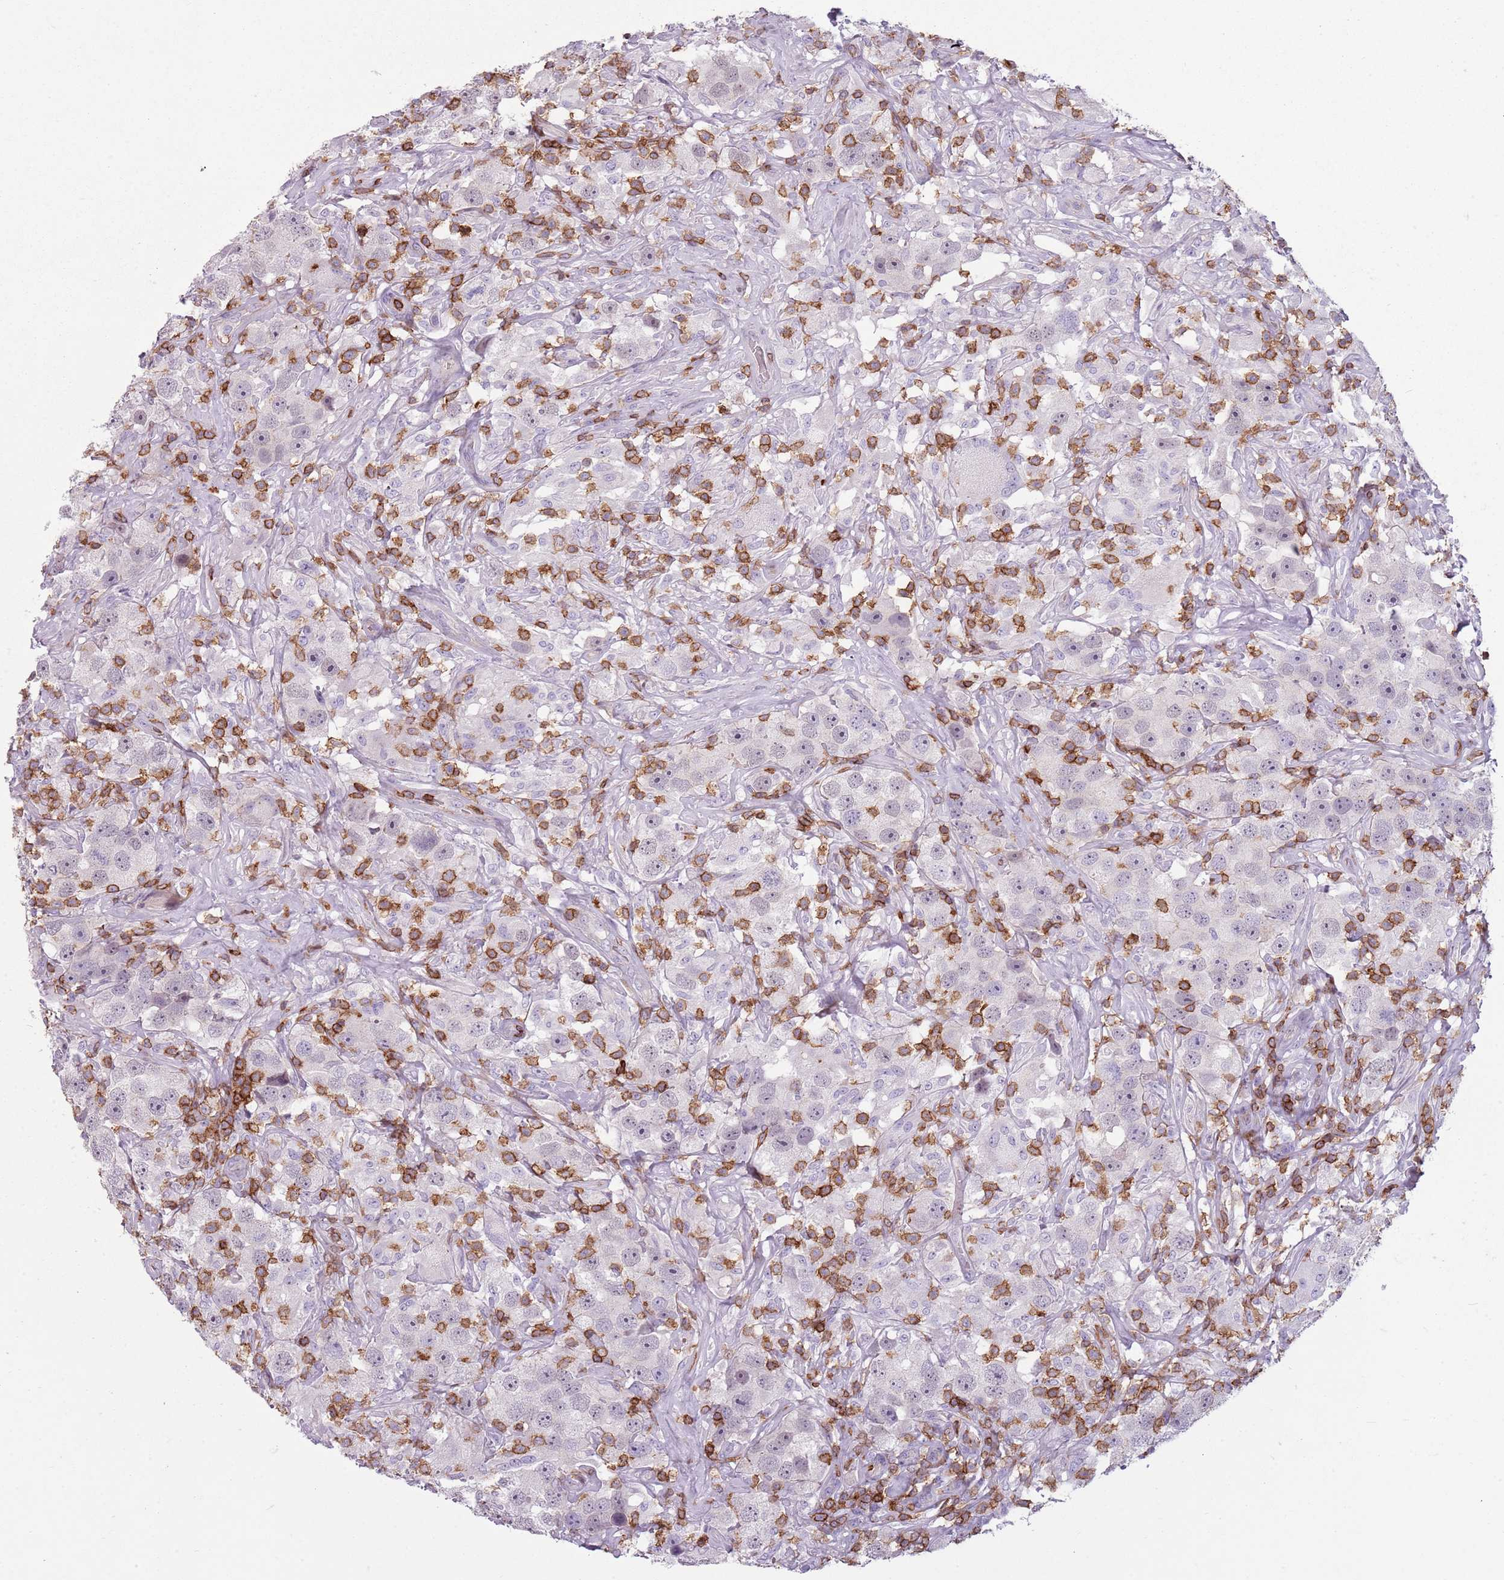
{"staining": {"intensity": "negative", "quantity": "none", "location": "none"}, "tissue": "testis cancer", "cell_type": "Tumor cells", "image_type": "cancer", "snomed": [{"axis": "morphology", "description": "Seminoma, NOS"}, {"axis": "topography", "description": "Testis"}], "caption": "High magnification brightfield microscopy of testis cancer (seminoma) stained with DAB (3,3'-diaminobenzidine) (brown) and counterstained with hematoxylin (blue): tumor cells show no significant staining. (Immunohistochemistry (ihc), brightfield microscopy, high magnification).", "gene": "ZNF583", "patient": {"sex": "male", "age": 49}}